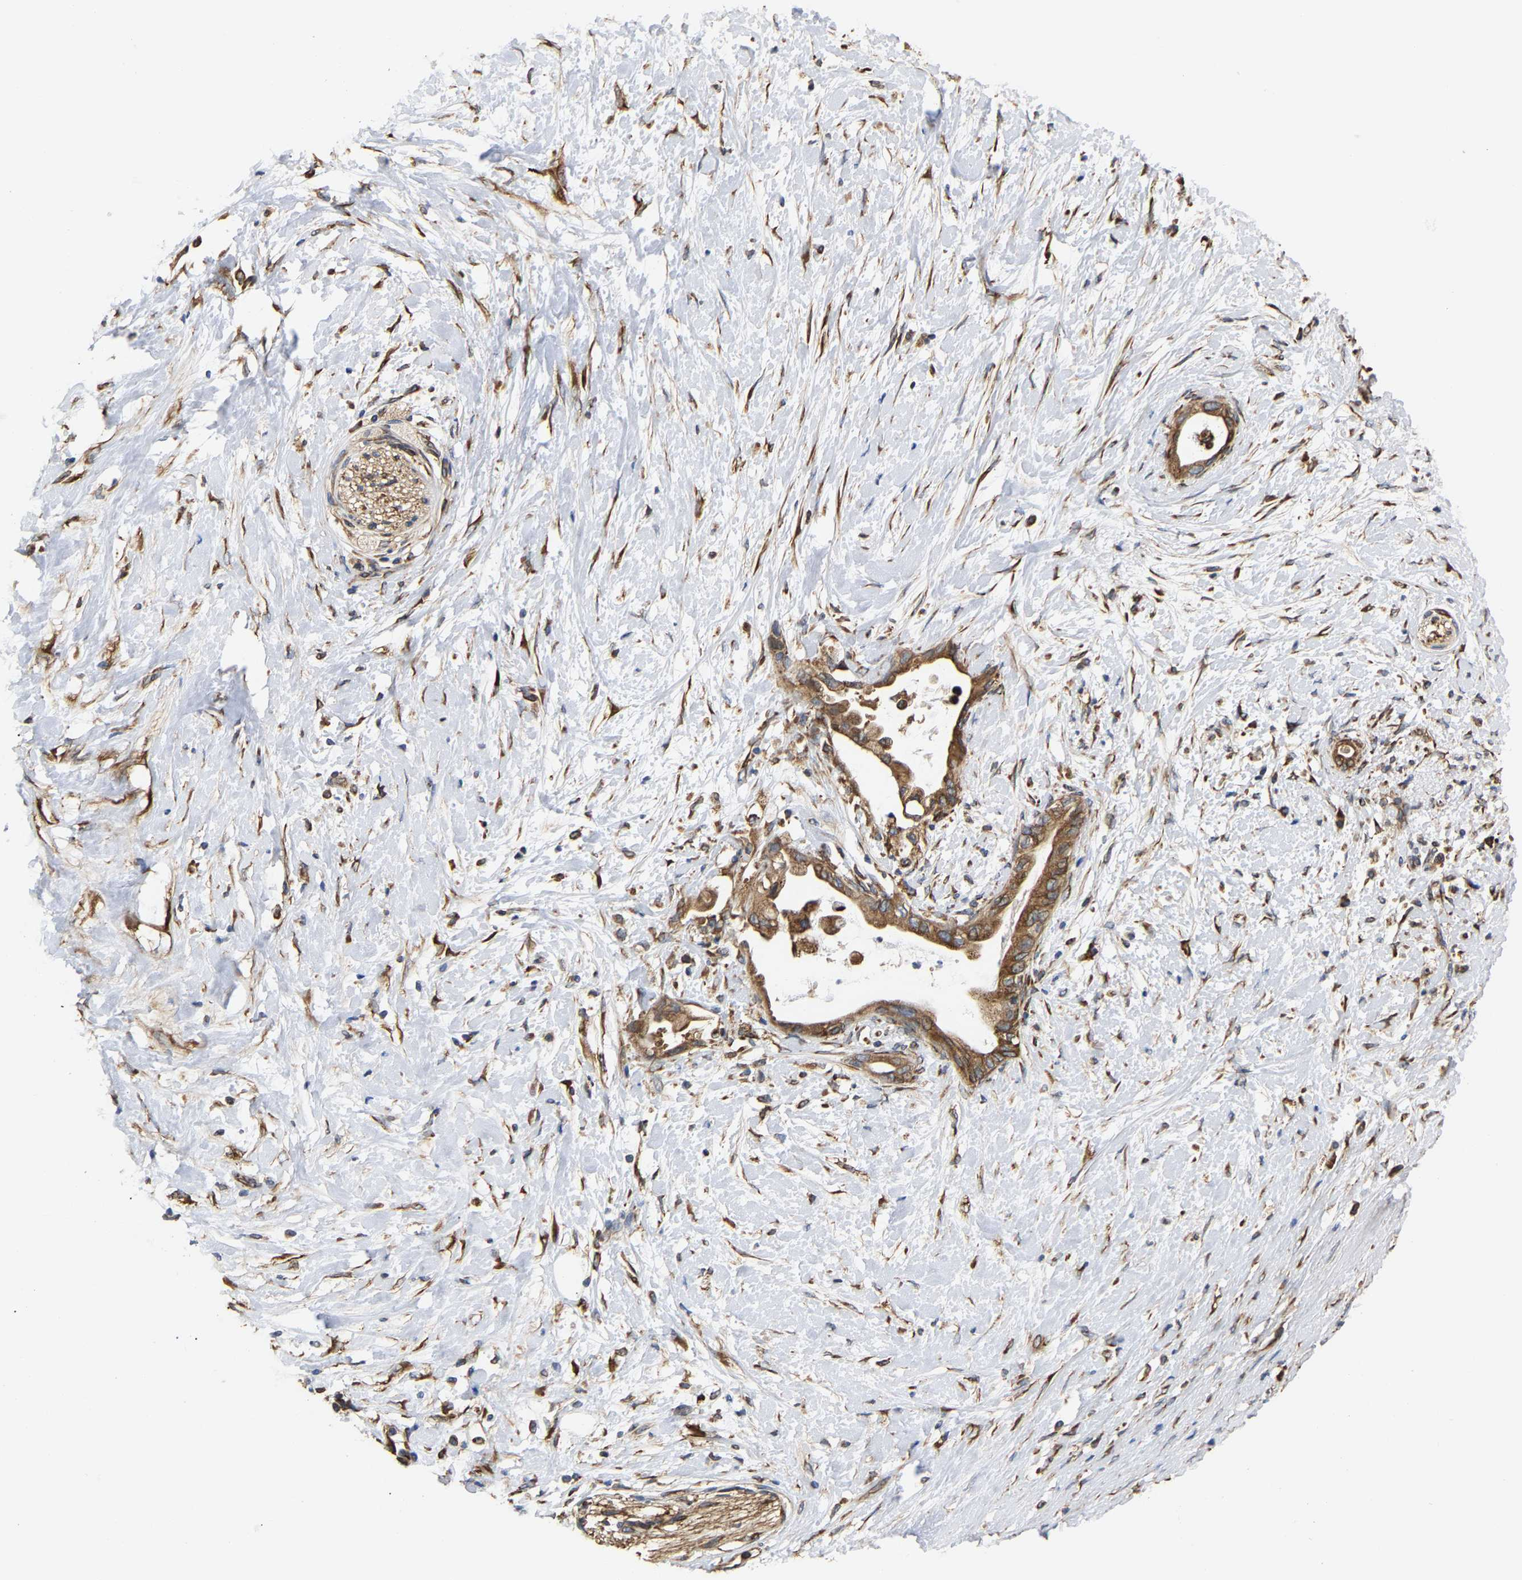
{"staining": {"intensity": "moderate", "quantity": ">75%", "location": "cytoplasmic/membranous"}, "tissue": "pancreatic cancer", "cell_type": "Tumor cells", "image_type": "cancer", "snomed": [{"axis": "morphology", "description": "Adenocarcinoma, NOS"}, {"axis": "topography", "description": "Pancreas"}], "caption": "Immunohistochemistry (IHC) image of neoplastic tissue: human pancreatic cancer stained using IHC exhibits medium levels of moderate protein expression localized specifically in the cytoplasmic/membranous of tumor cells, appearing as a cytoplasmic/membranous brown color.", "gene": "ARAP1", "patient": {"sex": "female", "age": 60}}